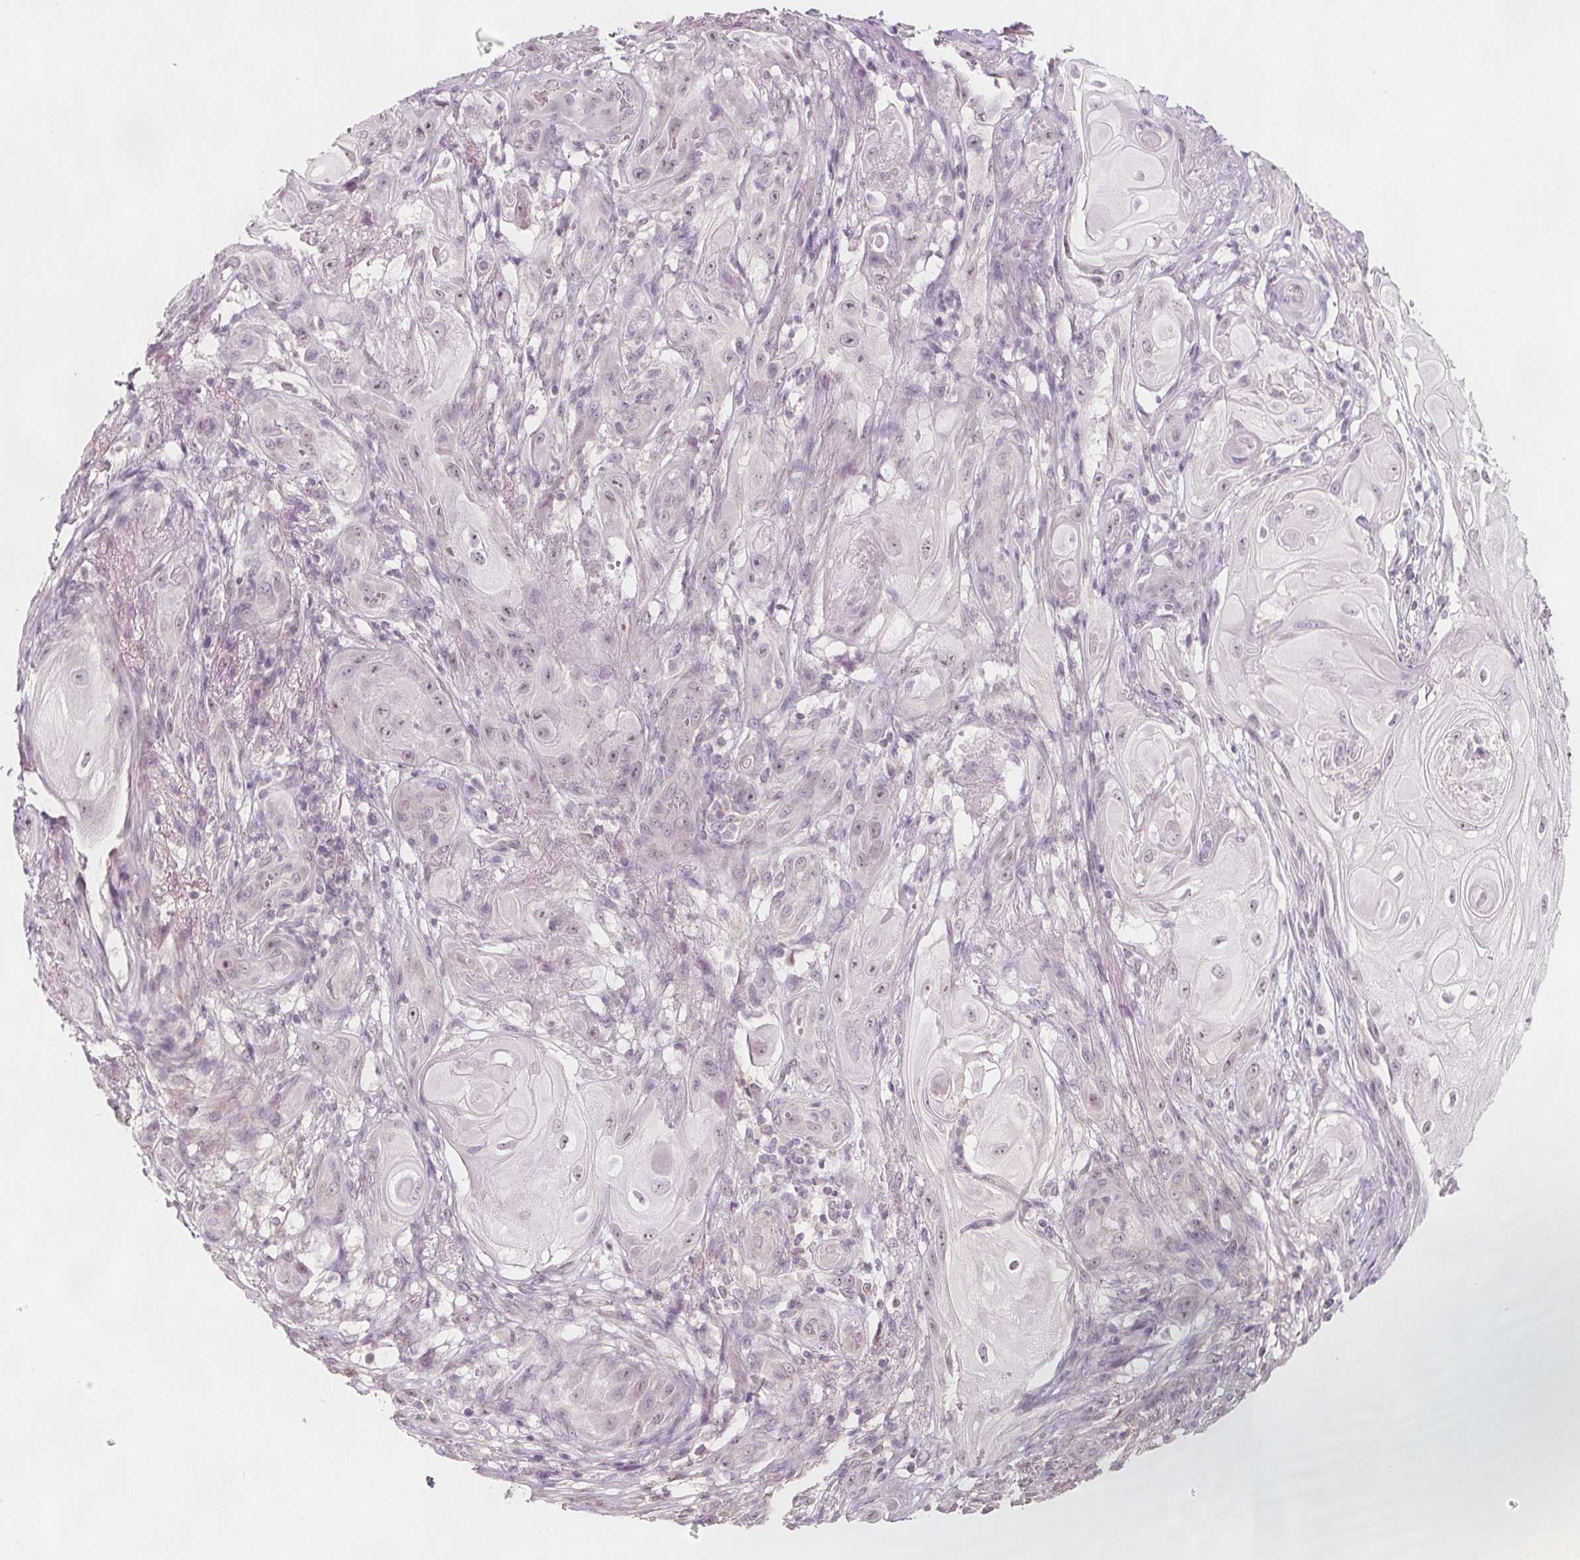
{"staining": {"intensity": "negative", "quantity": "none", "location": "none"}, "tissue": "skin cancer", "cell_type": "Tumor cells", "image_type": "cancer", "snomed": [{"axis": "morphology", "description": "Squamous cell carcinoma, NOS"}, {"axis": "topography", "description": "Skin"}], "caption": "The immunohistochemistry image has no significant staining in tumor cells of squamous cell carcinoma (skin) tissue.", "gene": "C1orf167", "patient": {"sex": "male", "age": 62}}